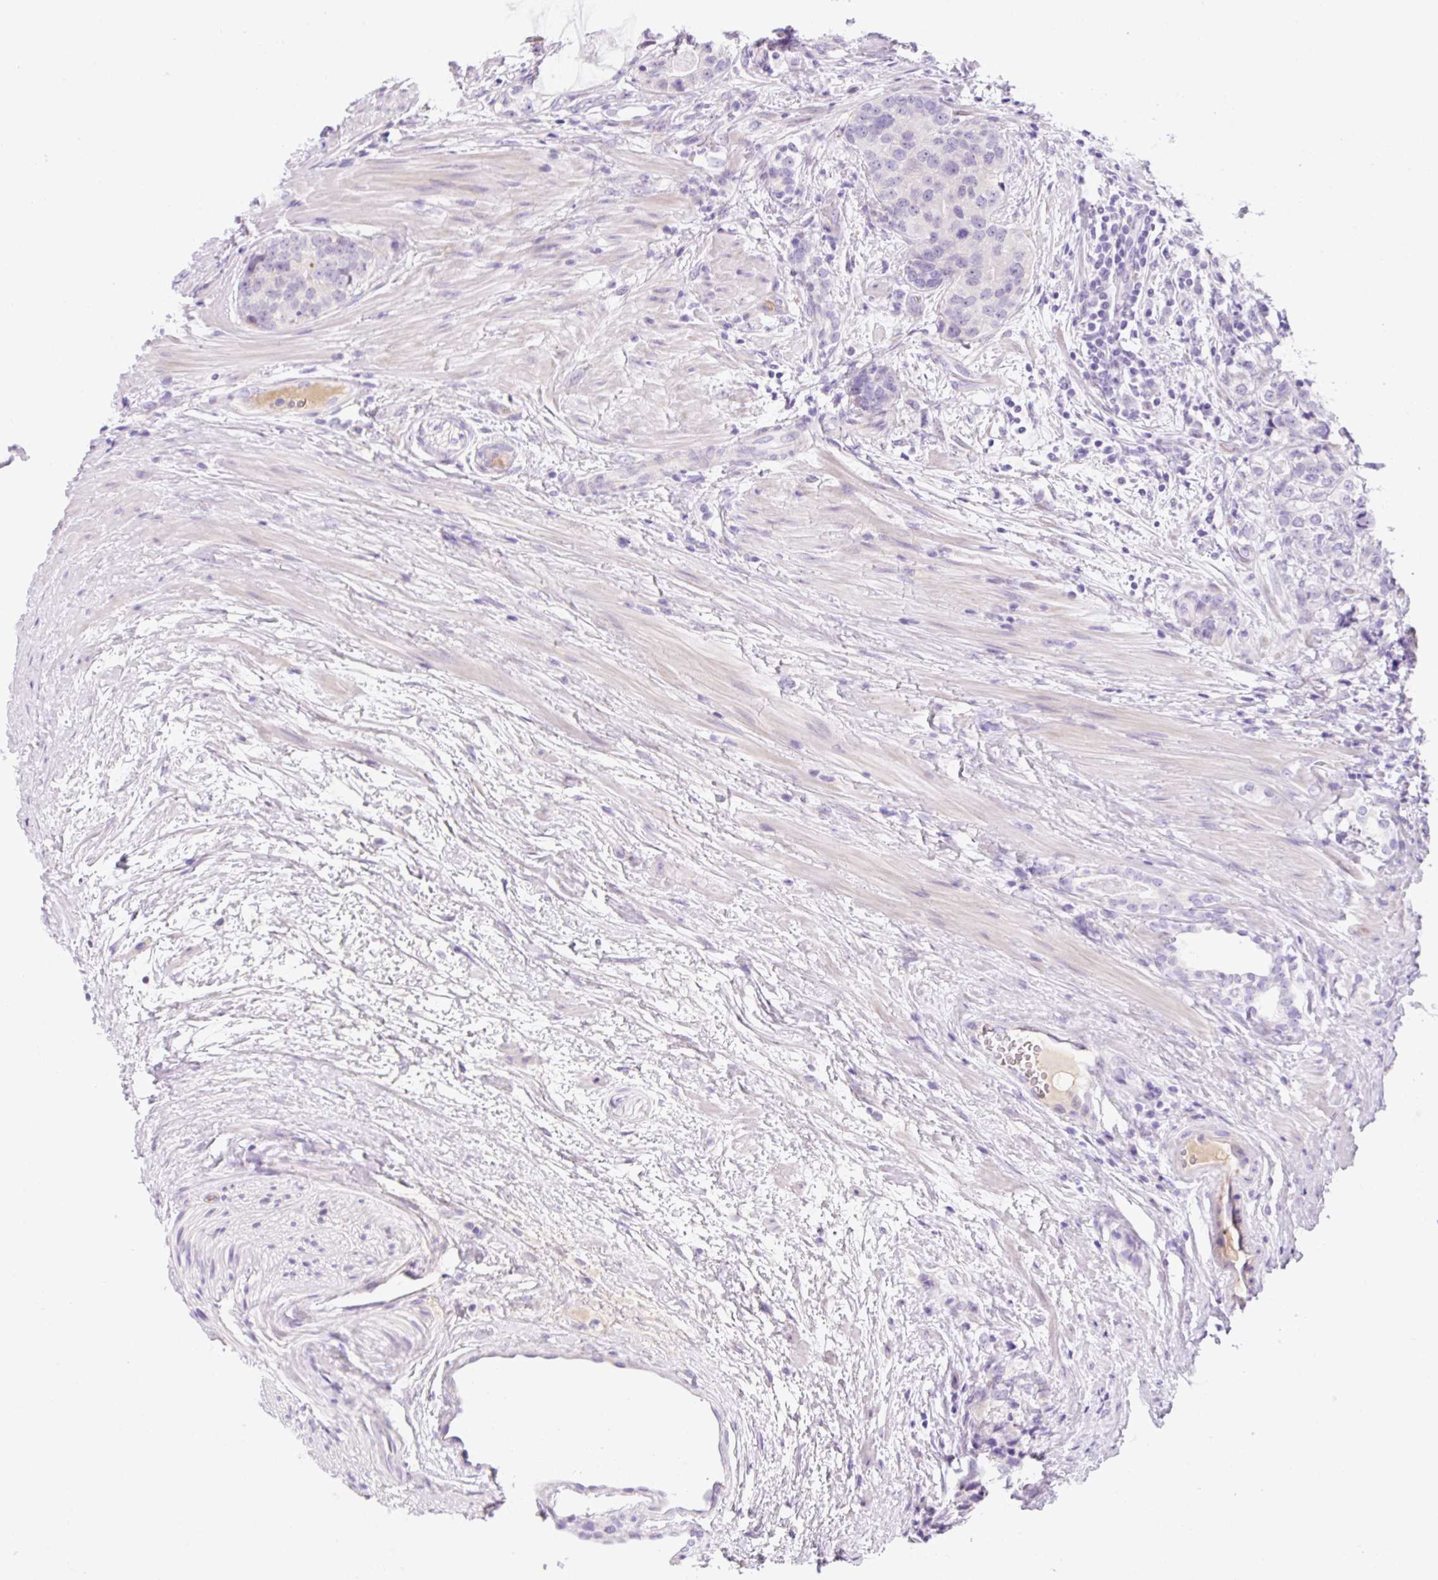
{"staining": {"intensity": "negative", "quantity": "none", "location": "none"}, "tissue": "prostate cancer", "cell_type": "Tumor cells", "image_type": "cancer", "snomed": [{"axis": "morphology", "description": "Adenocarcinoma, High grade"}, {"axis": "topography", "description": "Prostate"}], "caption": "Immunohistochemistry (IHC) of human prostate adenocarcinoma (high-grade) displays no positivity in tumor cells.", "gene": "ZNF121", "patient": {"sex": "male", "age": 68}}